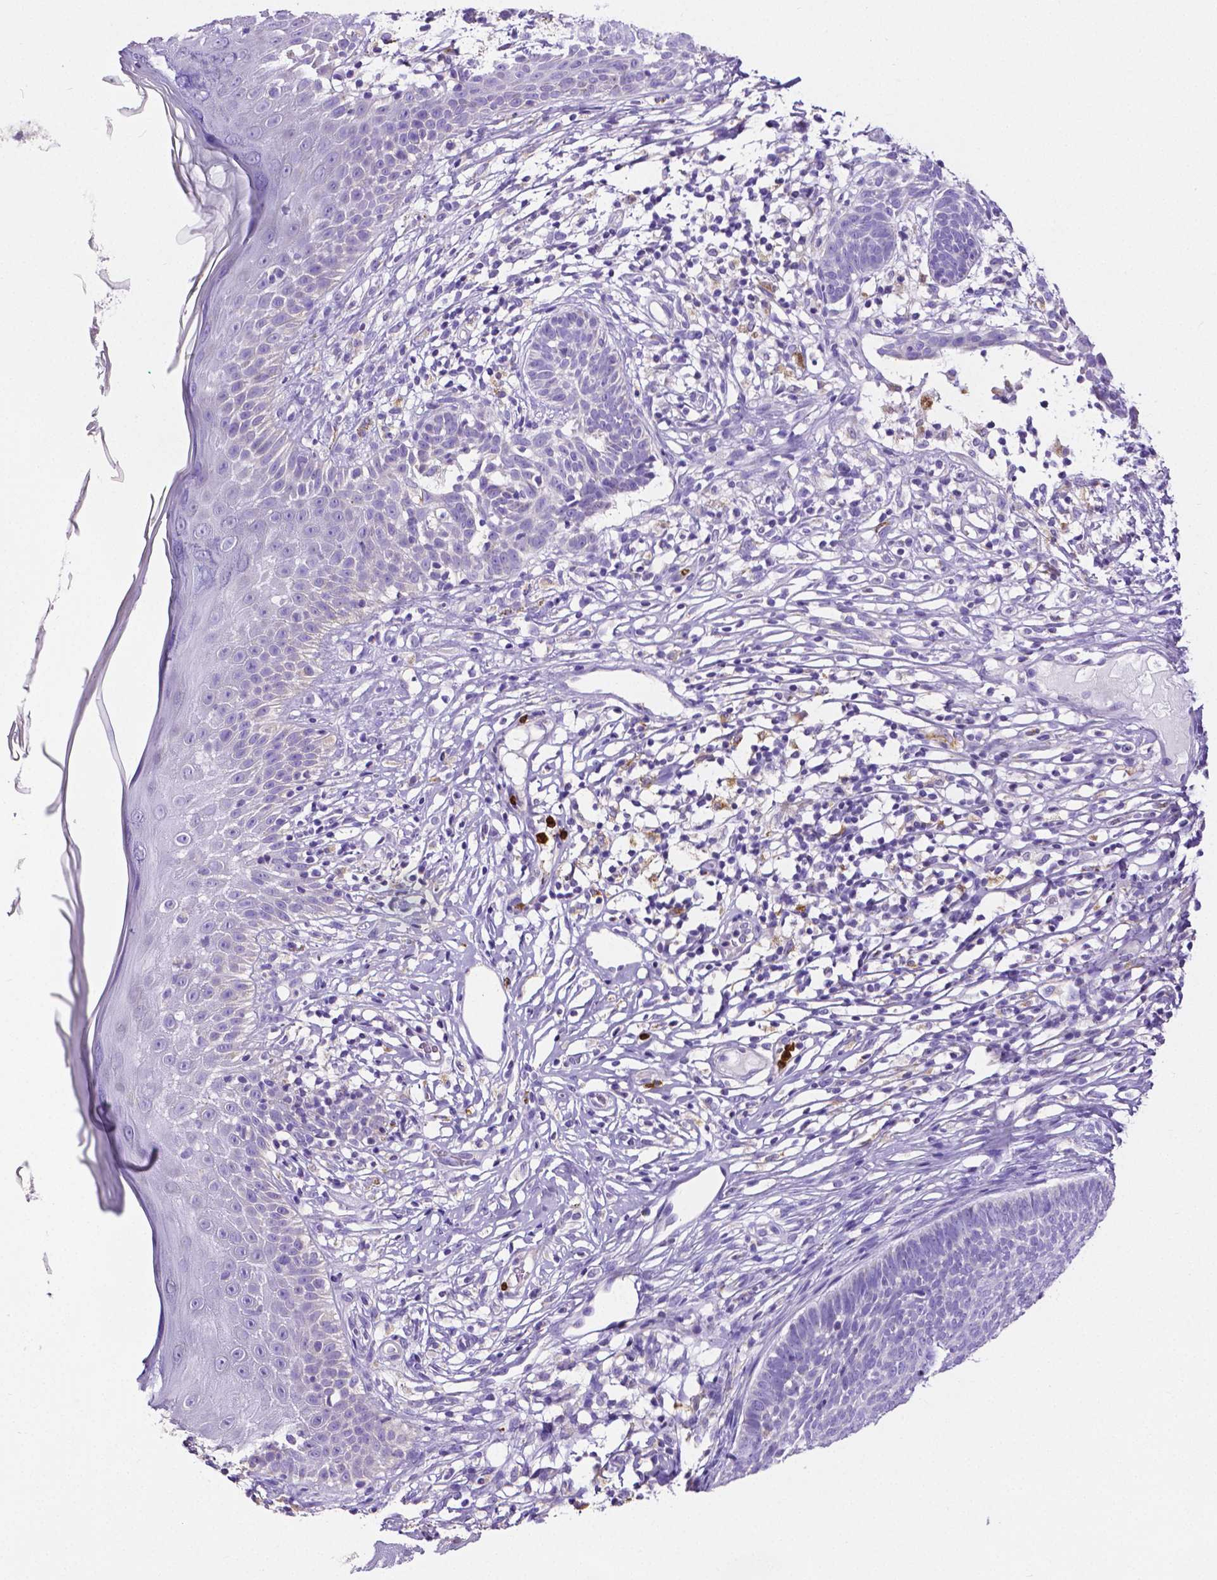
{"staining": {"intensity": "negative", "quantity": "none", "location": "none"}, "tissue": "skin cancer", "cell_type": "Tumor cells", "image_type": "cancer", "snomed": [{"axis": "morphology", "description": "Basal cell carcinoma"}, {"axis": "topography", "description": "Skin"}], "caption": "Basal cell carcinoma (skin) stained for a protein using immunohistochemistry (IHC) reveals no positivity tumor cells.", "gene": "MMP9", "patient": {"sex": "male", "age": 85}}